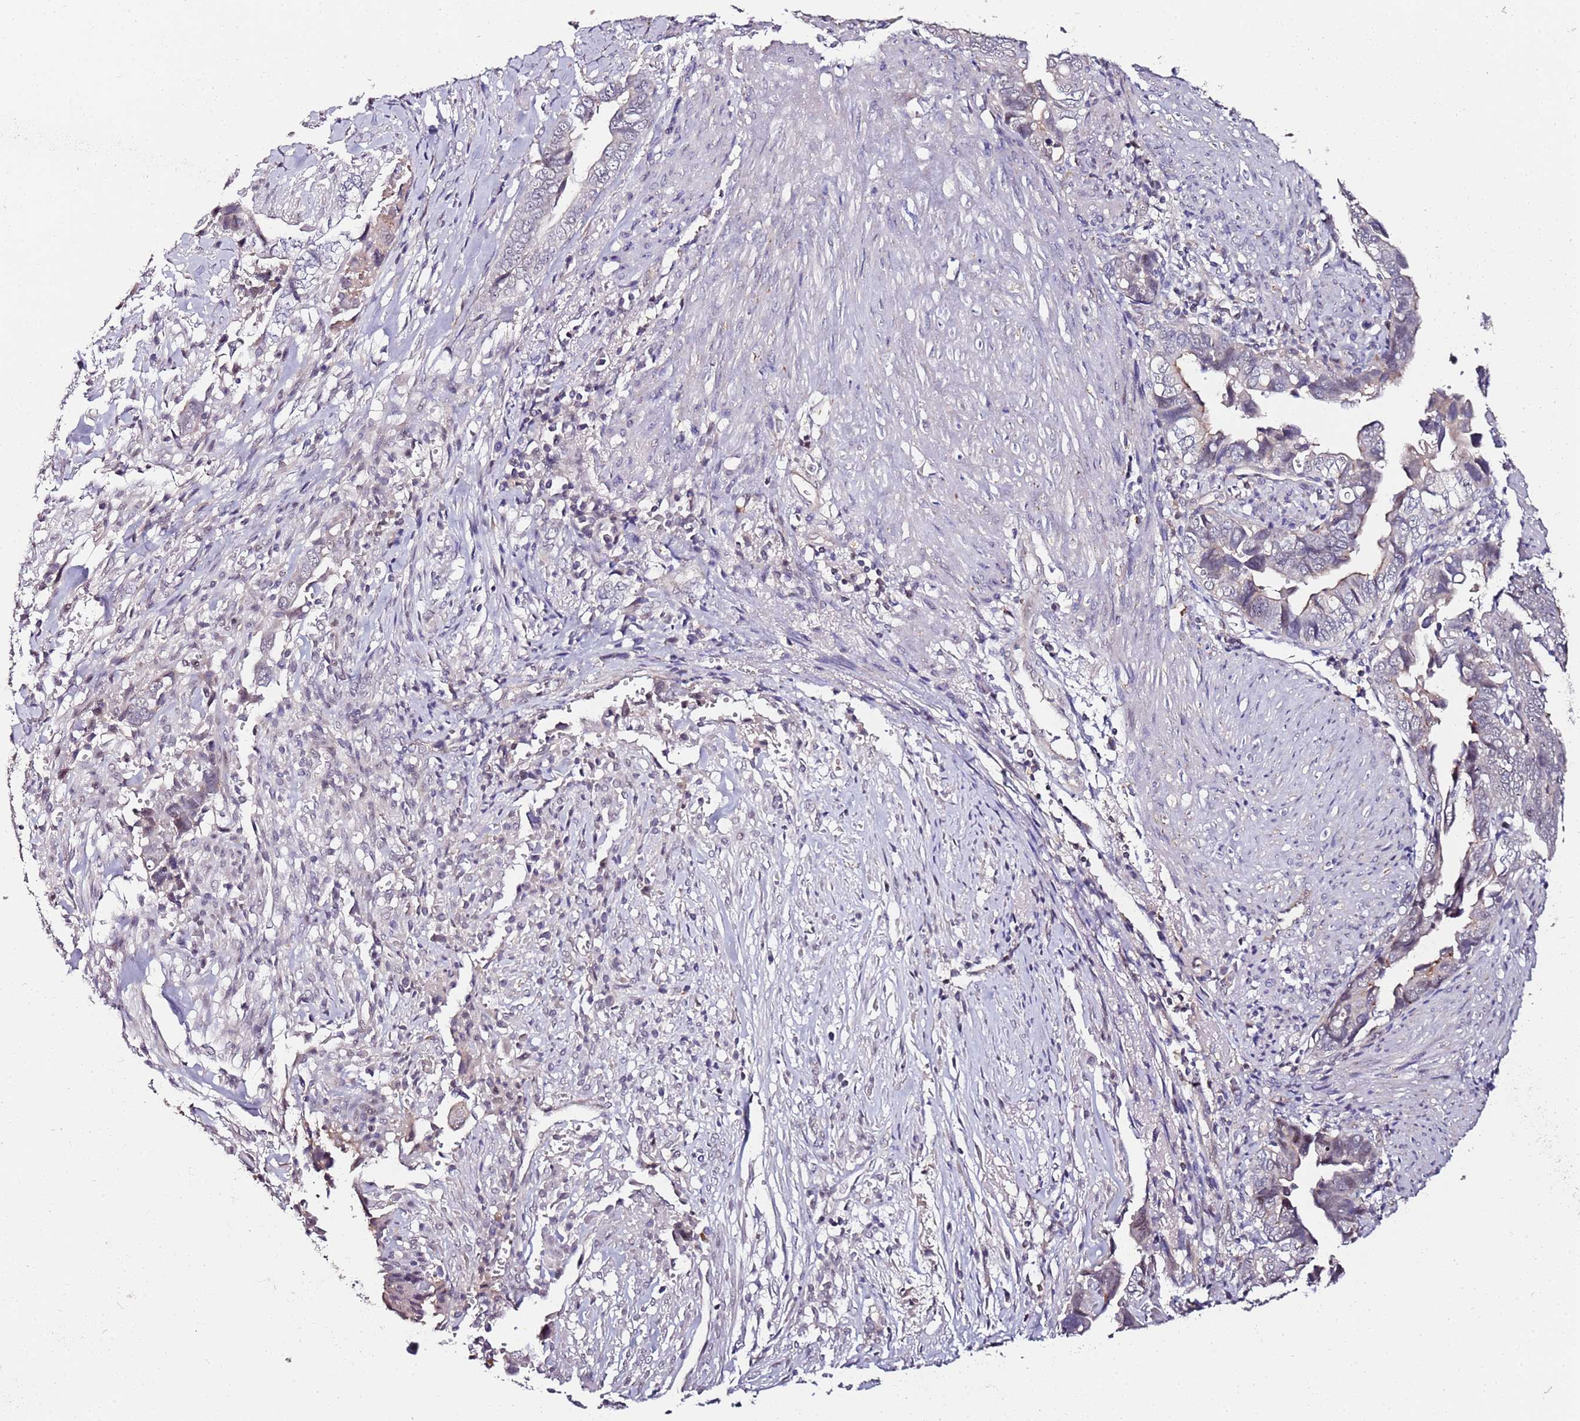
{"staining": {"intensity": "negative", "quantity": "none", "location": "none"}, "tissue": "liver cancer", "cell_type": "Tumor cells", "image_type": "cancer", "snomed": [{"axis": "morphology", "description": "Cholangiocarcinoma"}, {"axis": "topography", "description": "Liver"}], "caption": "An immunohistochemistry (IHC) photomicrograph of liver cancer is shown. There is no staining in tumor cells of liver cancer.", "gene": "DUSP28", "patient": {"sex": "female", "age": 79}}